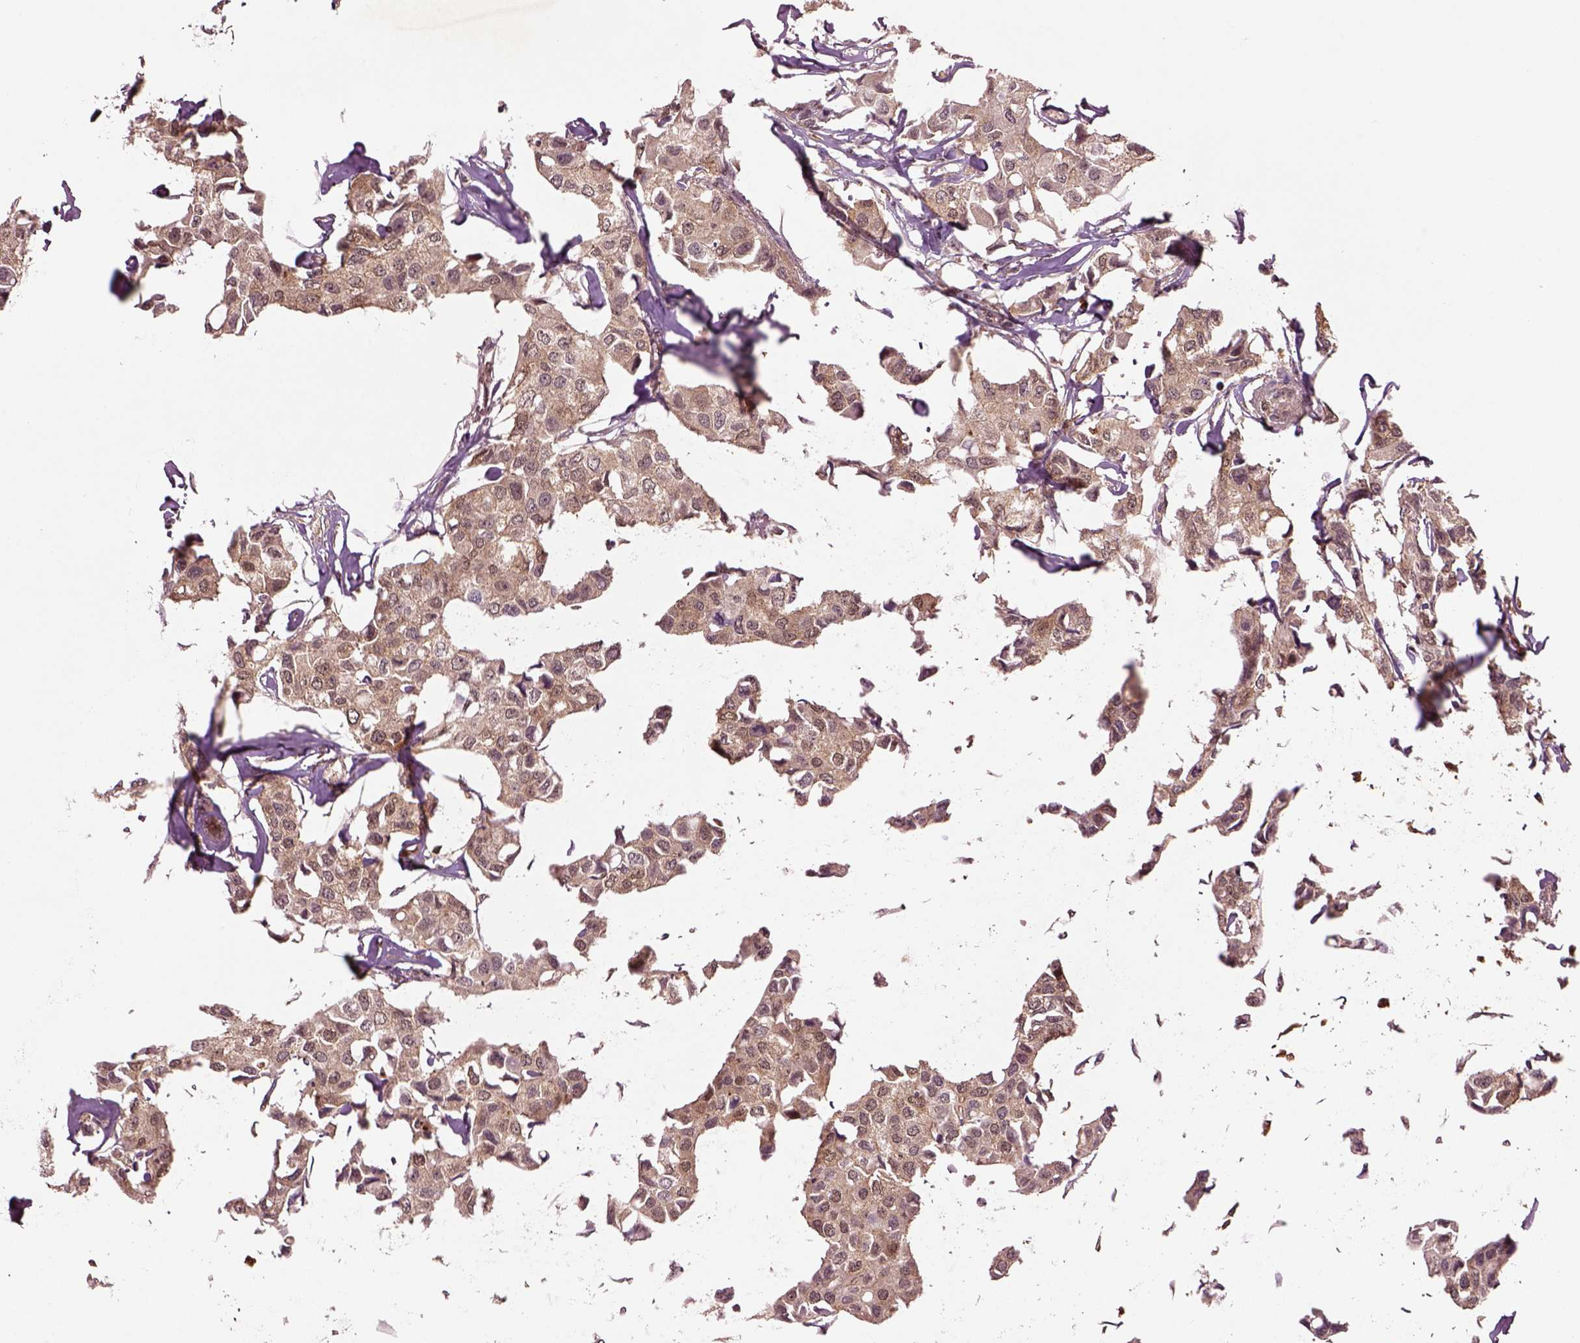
{"staining": {"intensity": "moderate", "quantity": "<25%", "location": "cytoplasmic/membranous"}, "tissue": "breast cancer", "cell_type": "Tumor cells", "image_type": "cancer", "snomed": [{"axis": "morphology", "description": "Duct carcinoma"}, {"axis": "topography", "description": "Breast"}], "caption": "The image displays staining of intraductal carcinoma (breast), revealing moderate cytoplasmic/membranous protein expression (brown color) within tumor cells.", "gene": "MDP1", "patient": {"sex": "female", "age": 80}}